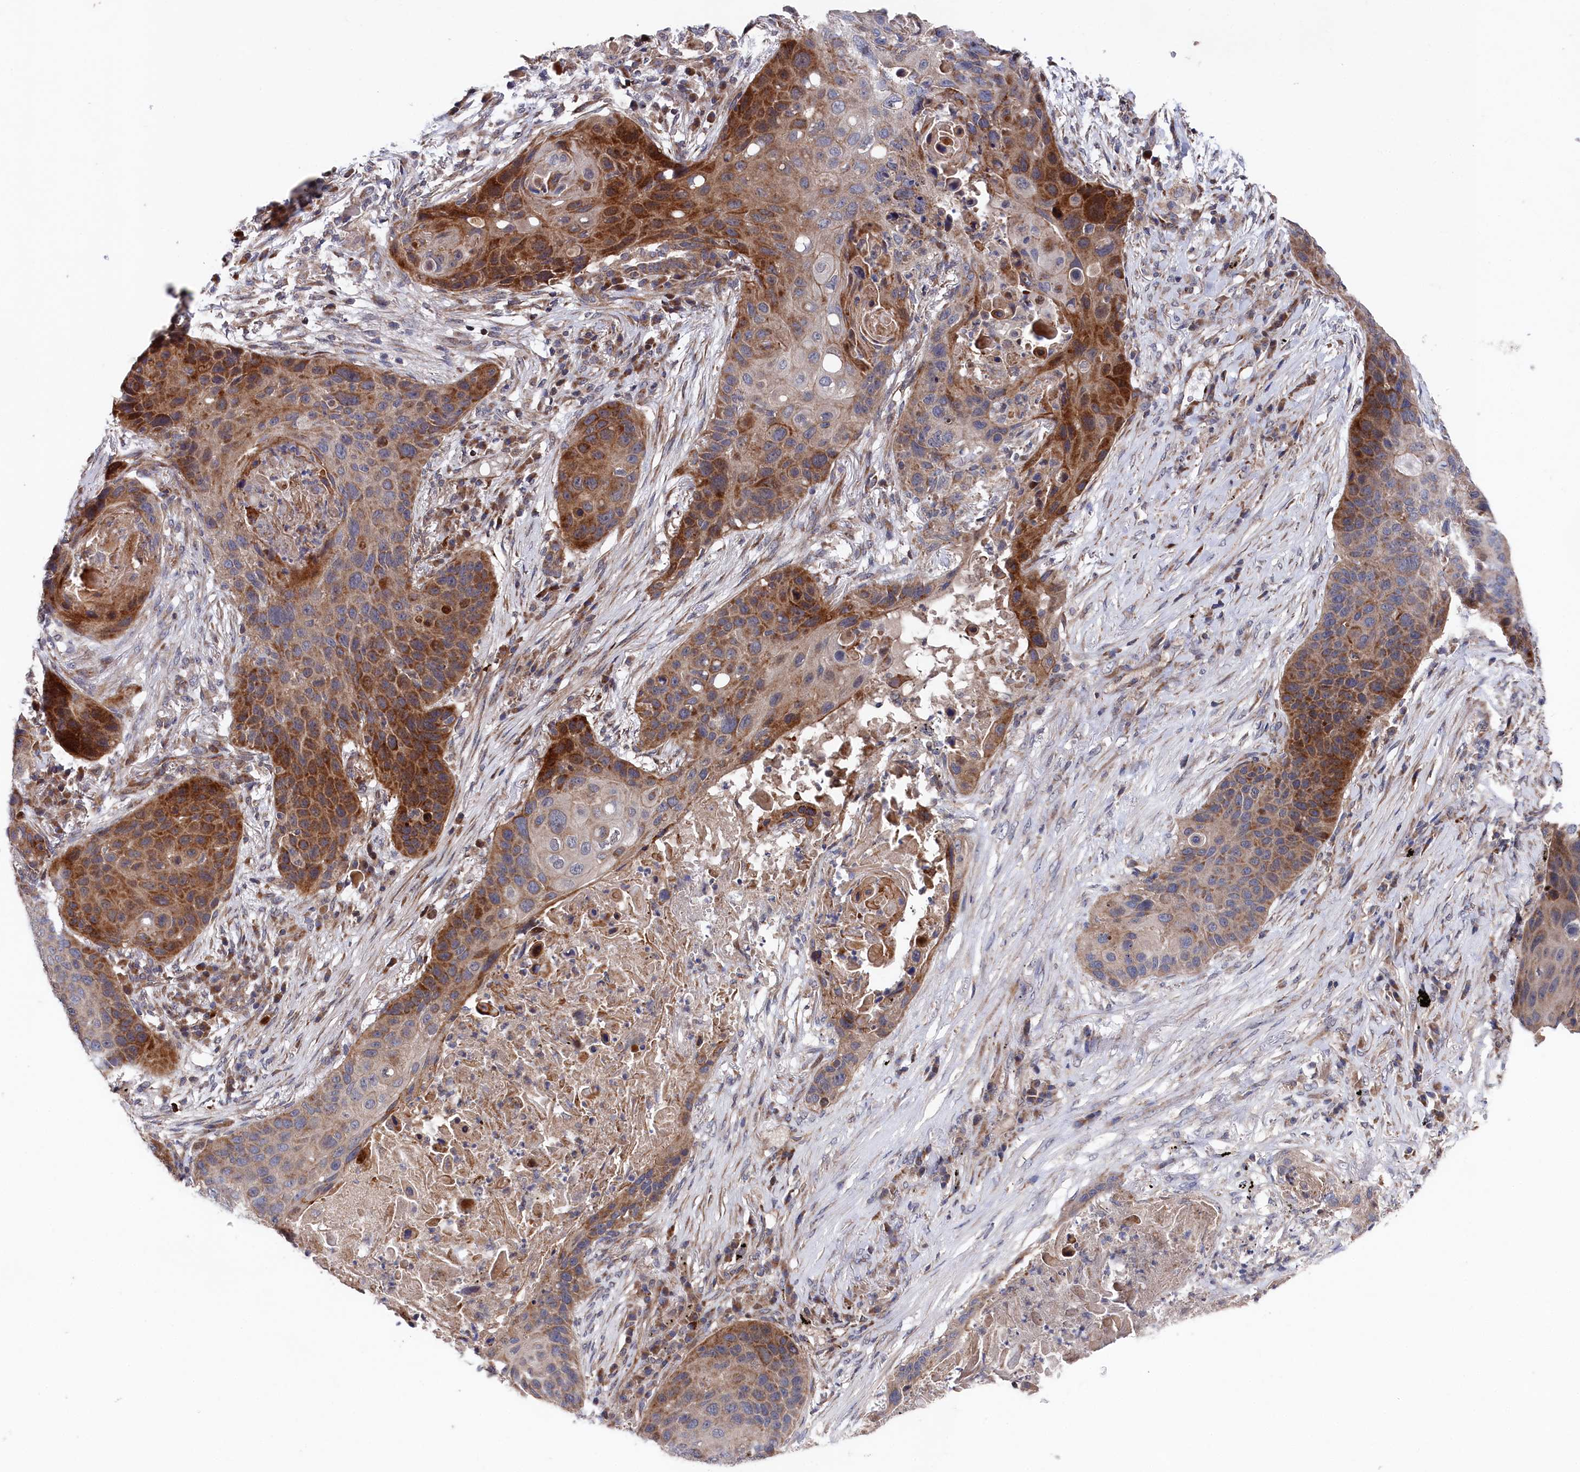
{"staining": {"intensity": "moderate", "quantity": "25%-75%", "location": "cytoplasmic/membranous"}, "tissue": "lung cancer", "cell_type": "Tumor cells", "image_type": "cancer", "snomed": [{"axis": "morphology", "description": "Squamous cell carcinoma, NOS"}, {"axis": "topography", "description": "Lung"}], "caption": "An image of human lung squamous cell carcinoma stained for a protein shows moderate cytoplasmic/membranous brown staining in tumor cells.", "gene": "SUPV3L1", "patient": {"sex": "female", "age": 63}}